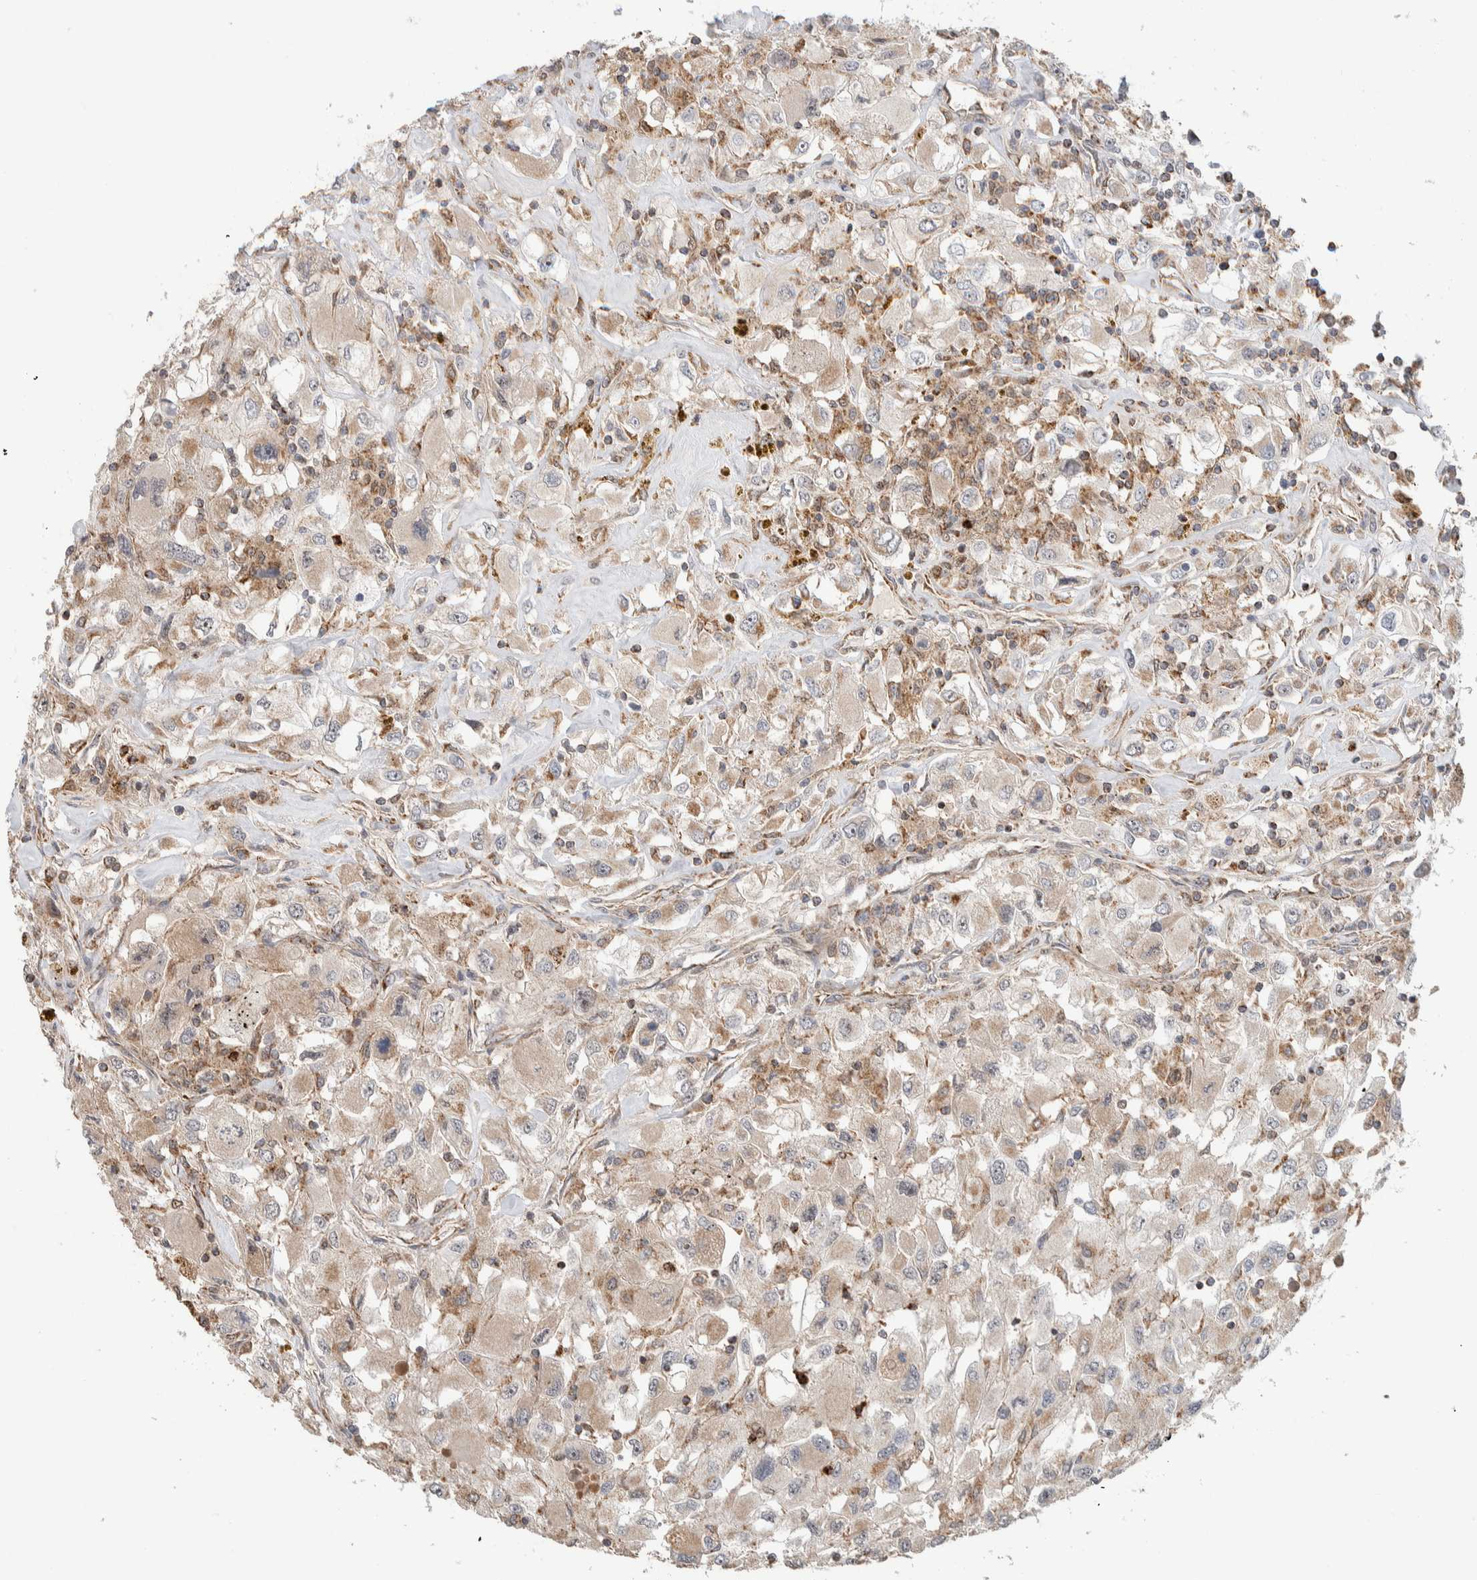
{"staining": {"intensity": "weak", "quantity": ">75%", "location": "cytoplasmic/membranous"}, "tissue": "renal cancer", "cell_type": "Tumor cells", "image_type": "cancer", "snomed": [{"axis": "morphology", "description": "Adenocarcinoma, NOS"}, {"axis": "topography", "description": "Kidney"}], "caption": "Immunohistochemical staining of human renal cancer (adenocarcinoma) exhibits low levels of weak cytoplasmic/membranous protein positivity in approximately >75% of tumor cells. (DAB (3,3'-diaminobenzidine) IHC, brown staining for protein, blue staining for nuclei).", "gene": "VPS53", "patient": {"sex": "female", "age": 52}}